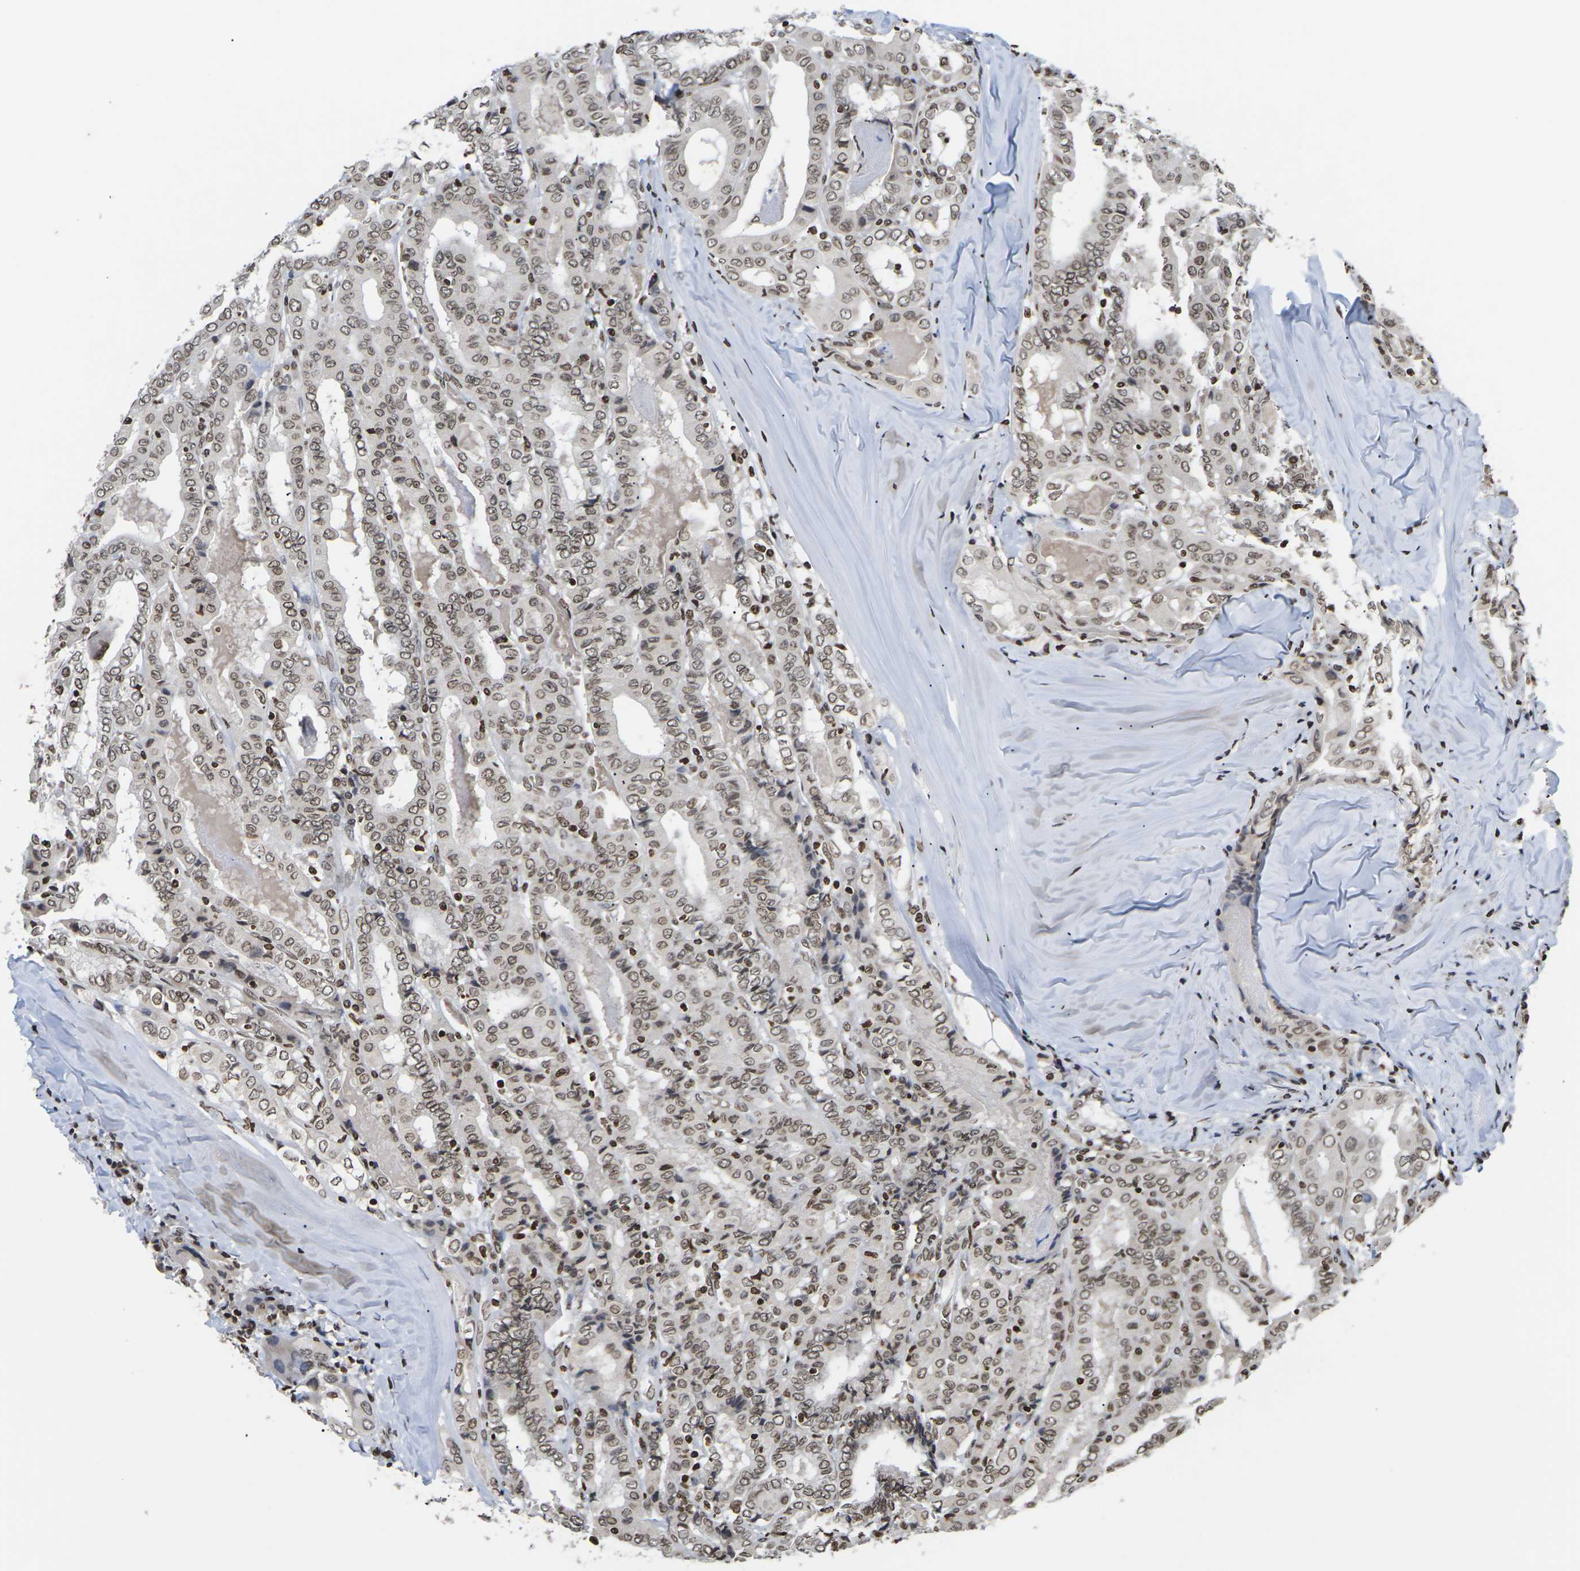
{"staining": {"intensity": "moderate", "quantity": ">75%", "location": "nuclear"}, "tissue": "thyroid cancer", "cell_type": "Tumor cells", "image_type": "cancer", "snomed": [{"axis": "morphology", "description": "Papillary adenocarcinoma, NOS"}, {"axis": "topography", "description": "Thyroid gland"}], "caption": "This micrograph reveals immunohistochemistry staining of human thyroid cancer, with medium moderate nuclear positivity in approximately >75% of tumor cells.", "gene": "ETV5", "patient": {"sex": "female", "age": 42}}